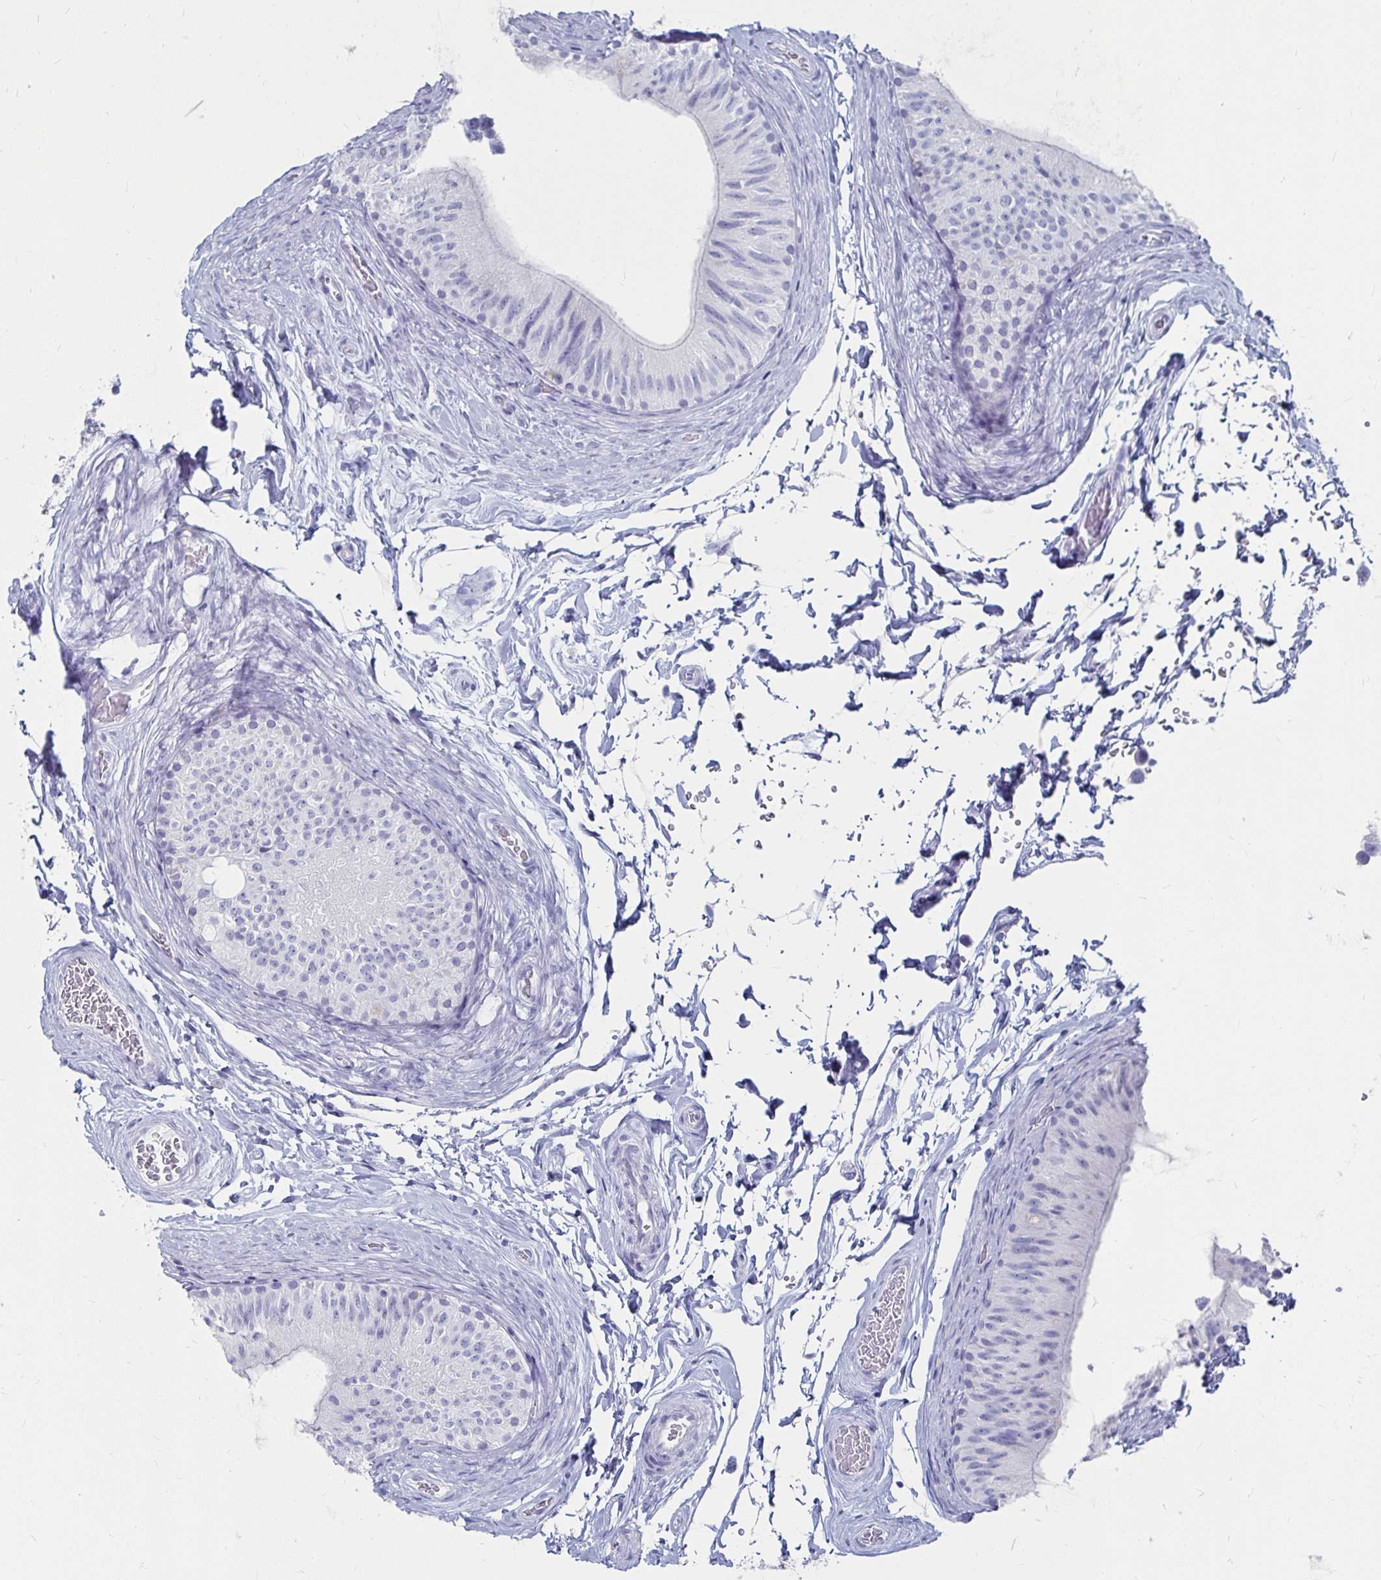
{"staining": {"intensity": "negative", "quantity": "none", "location": "none"}, "tissue": "epididymis", "cell_type": "Glandular cells", "image_type": "normal", "snomed": [{"axis": "morphology", "description": "Normal tissue, NOS"}, {"axis": "topography", "description": "Epididymis, spermatic cord, NOS"}, {"axis": "topography", "description": "Epididymis"}], "caption": "Immunohistochemical staining of unremarkable epididymis demonstrates no significant staining in glandular cells. (DAB IHC with hematoxylin counter stain).", "gene": "CA9", "patient": {"sex": "male", "age": 31}}